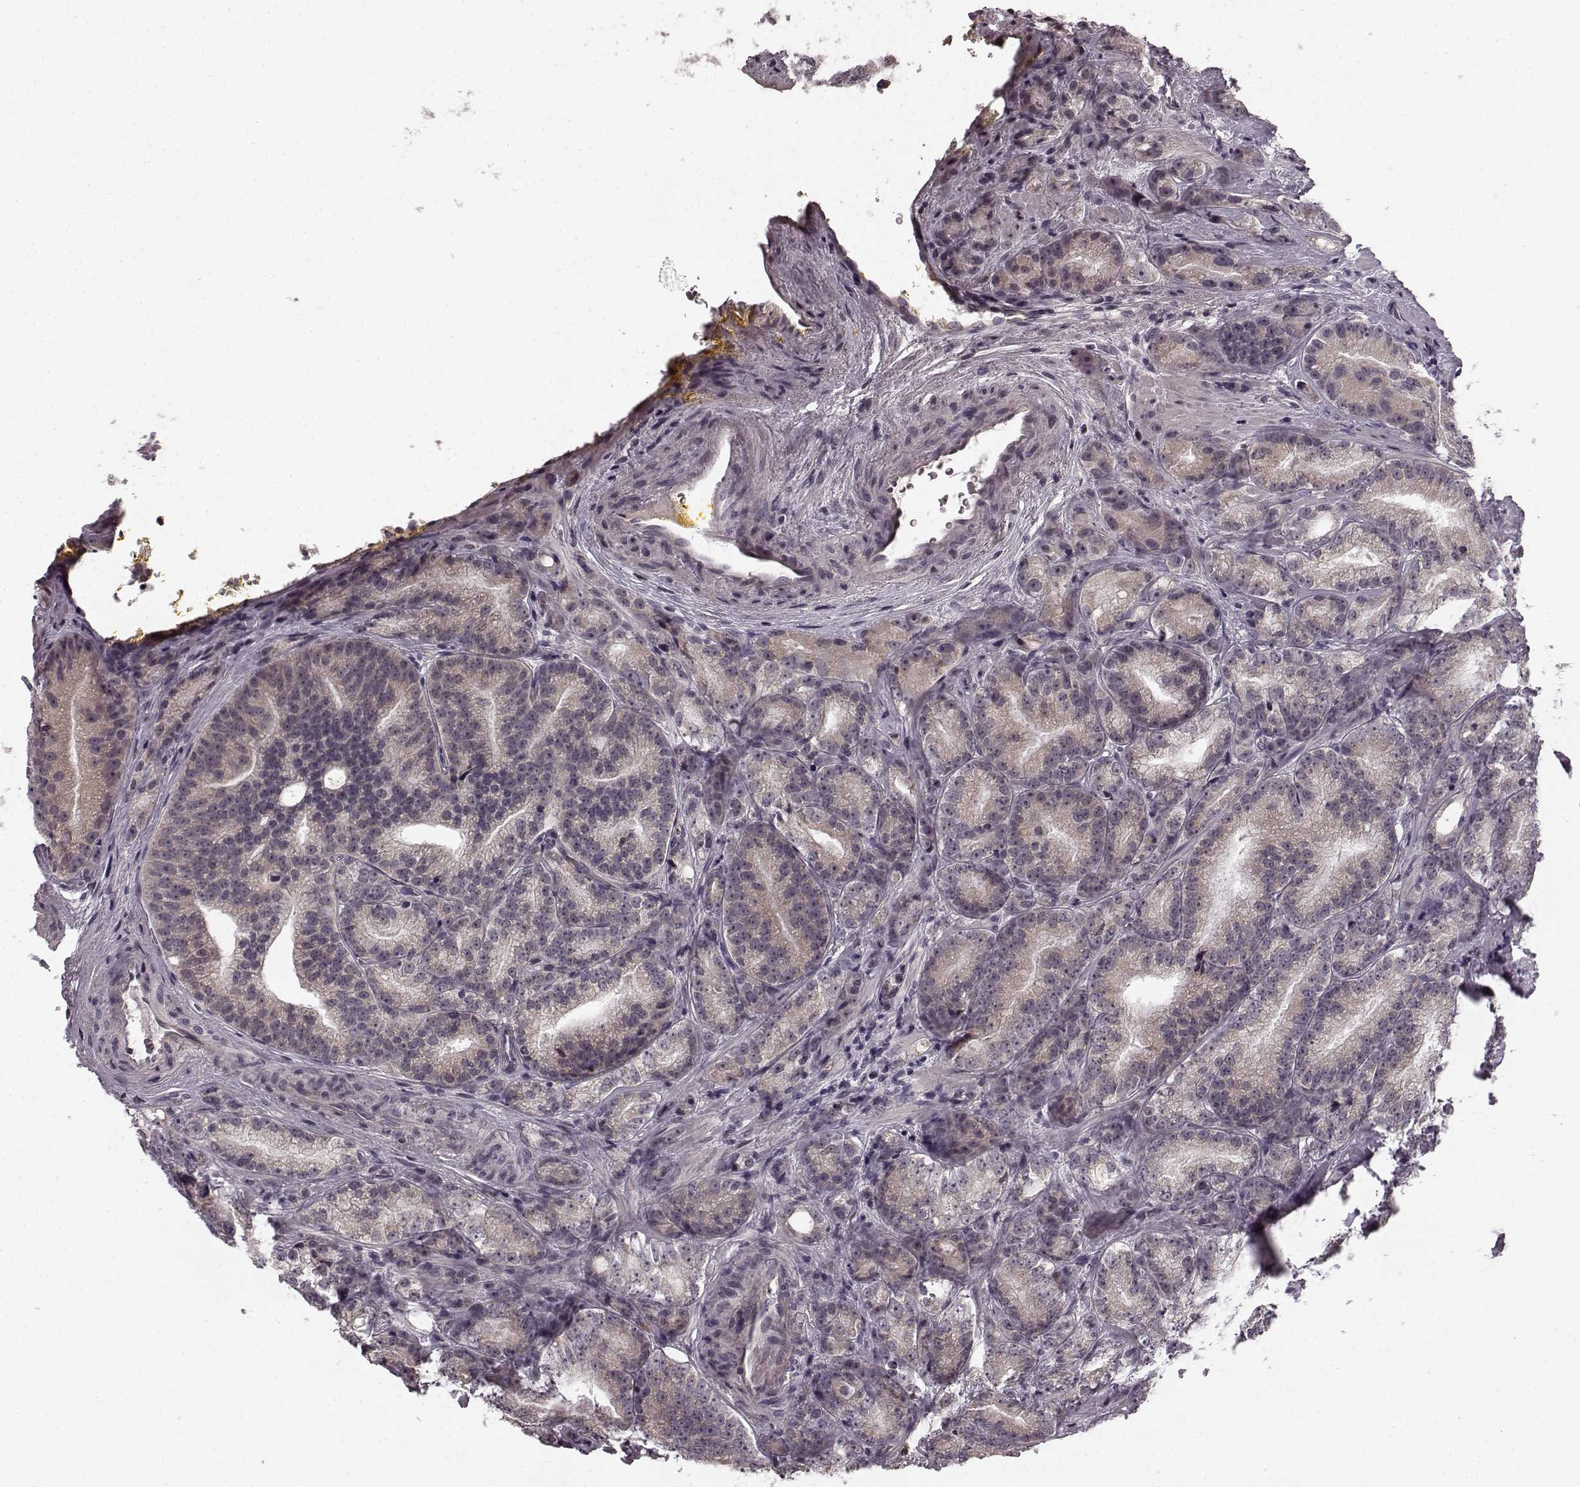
{"staining": {"intensity": "weak", "quantity": "<25%", "location": "cytoplasmic/membranous"}, "tissue": "prostate cancer", "cell_type": "Tumor cells", "image_type": "cancer", "snomed": [{"axis": "morphology", "description": "Adenocarcinoma, NOS"}, {"axis": "topography", "description": "Prostate"}], "caption": "High magnification brightfield microscopy of prostate cancer (adenocarcinoma) stained with DAB (brown) and counterstained with hematoxylin (blue): tumor cells show no significant positivity. (IHC, brightfield microscopy, high magnification).", "gene": "FAM234B", "patient": {"sex": "male", "age": 63}}